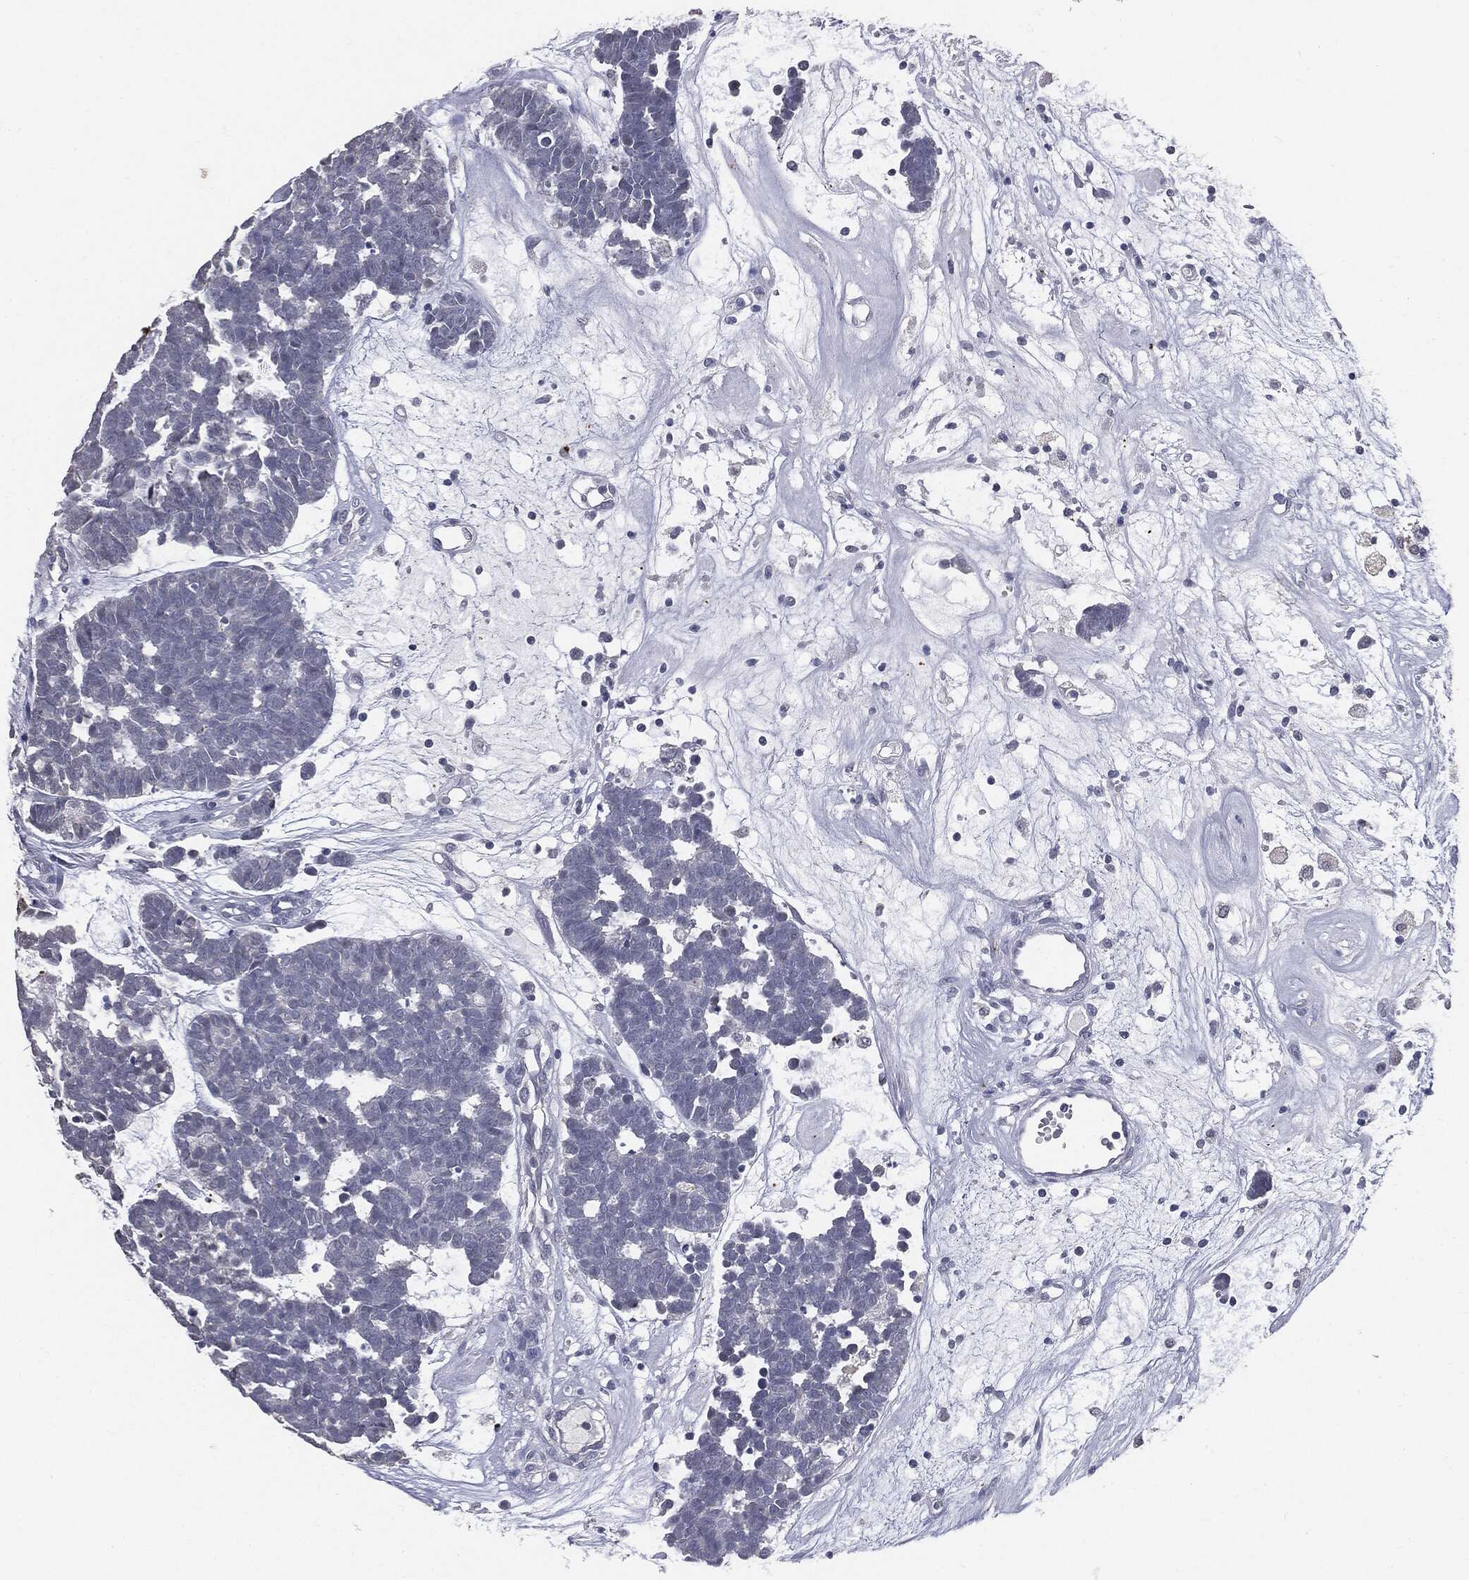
{"staining": {"intensity": "negative", "quantity": "none", "location": "none"}, "tissue": "head and neck cancer", "cell_type": "Tumor cells", "image_type": "cancer", "snomed": [{"axis": "morphology", "description": "Adenocarcinoma, NOS"}, {"axis": "topography", "description": "Head-Neck"}], "caption": "Immunohistochemistry micrograph of adenocarcinoma (head and neck) stained for a protein (brown), which reveals no positivity in tumor cells. (Brightfield microscopy of DAB immunohistochemistry at high magnification).", "gene": "SLC2A2", "patient": {"sex": "female", "age": 81}}